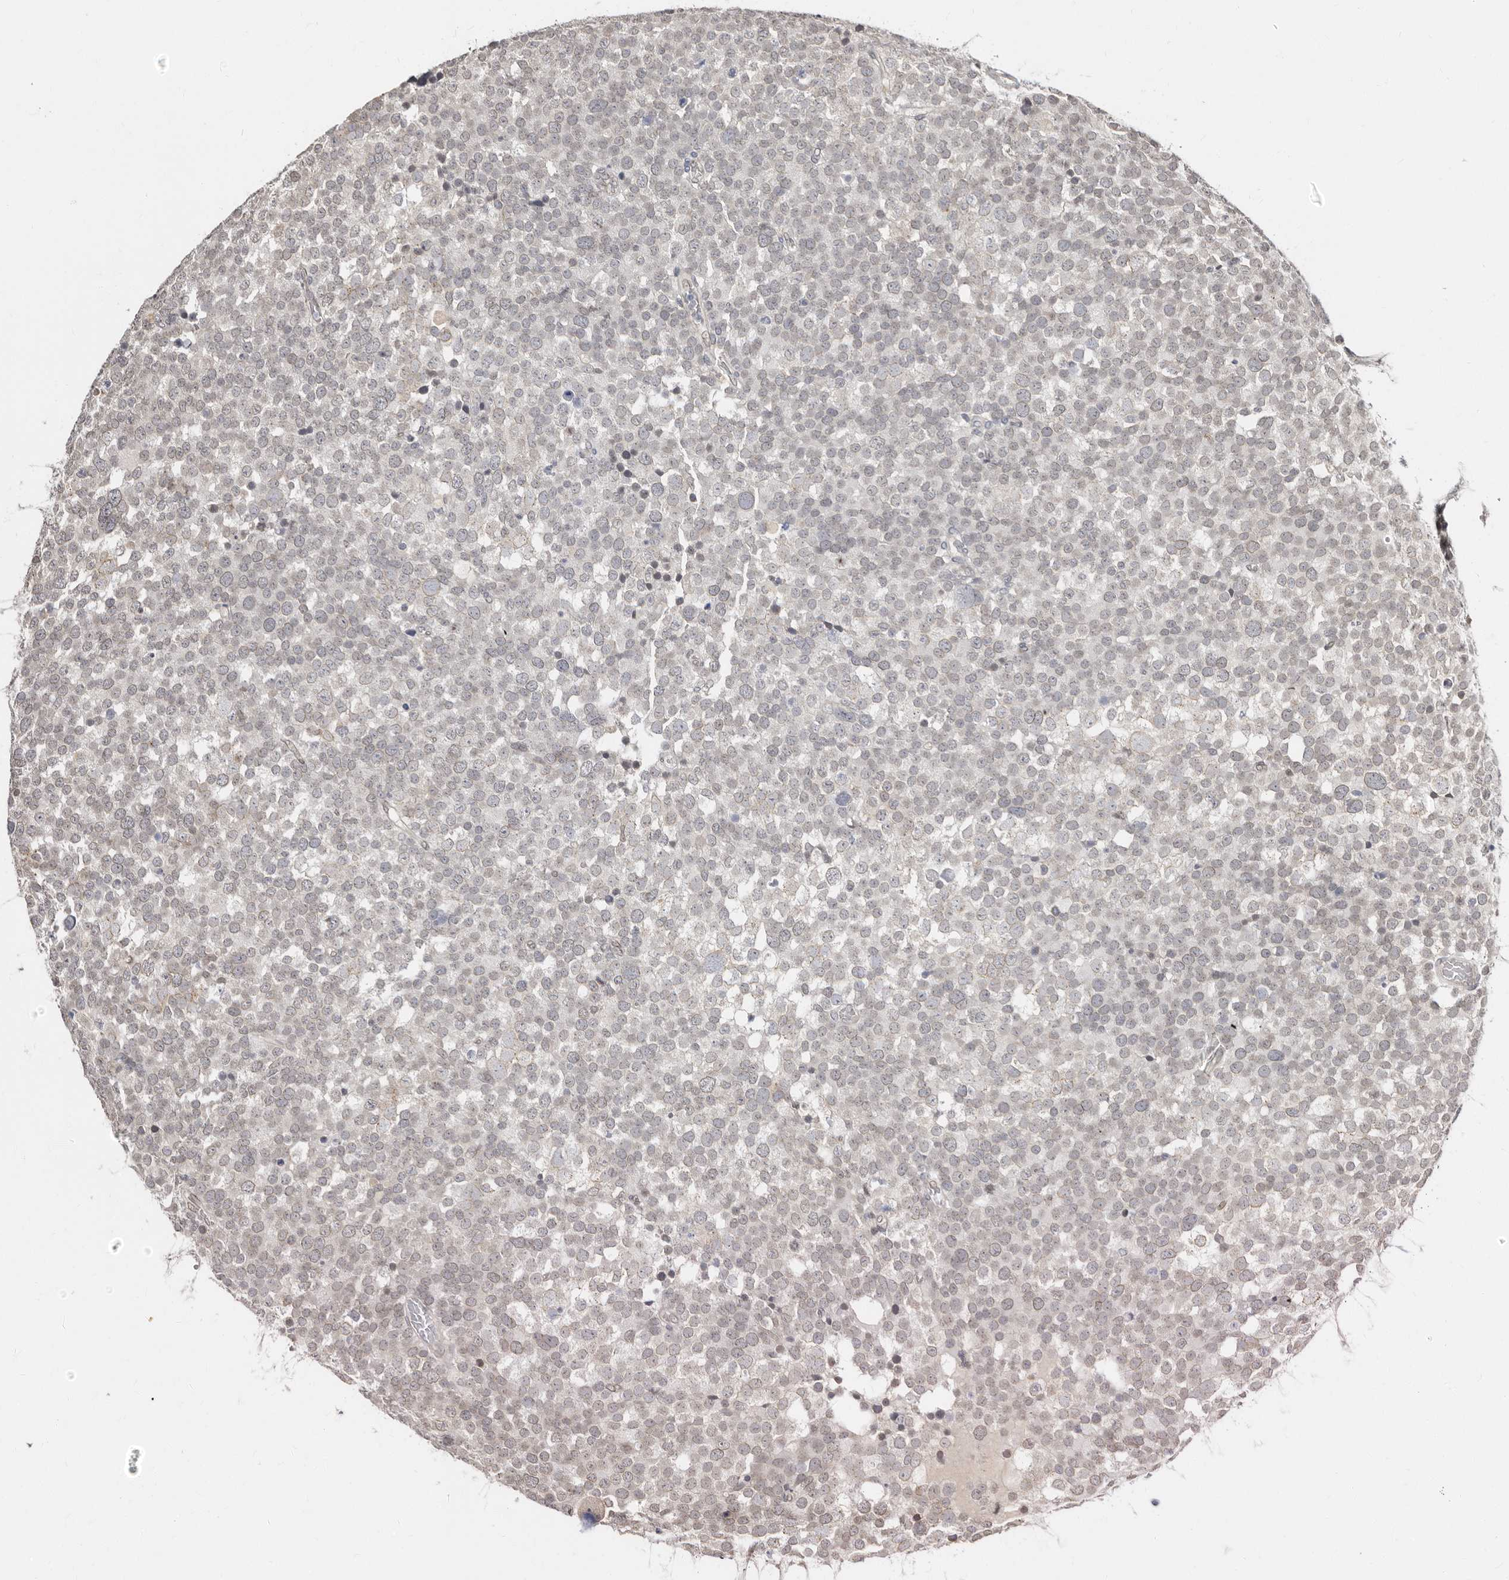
{"staining": {"intensity": "weak", "quantity": "<25%", "location": "nuclear"}, "tissue": "testis cancer", "cell_type": "Tumor cells", "image_type": "cancer", "snomed": [{"axis": "morphology", "description": "Seminoma, NOS"}, {"axis": "topography", "description": "Testis"}], "caption": "A micrograph of human testis cancer is negative for staining in tumor cells.", "gene": "LCORL", "patient": {"sex": "male", "age": 71}}